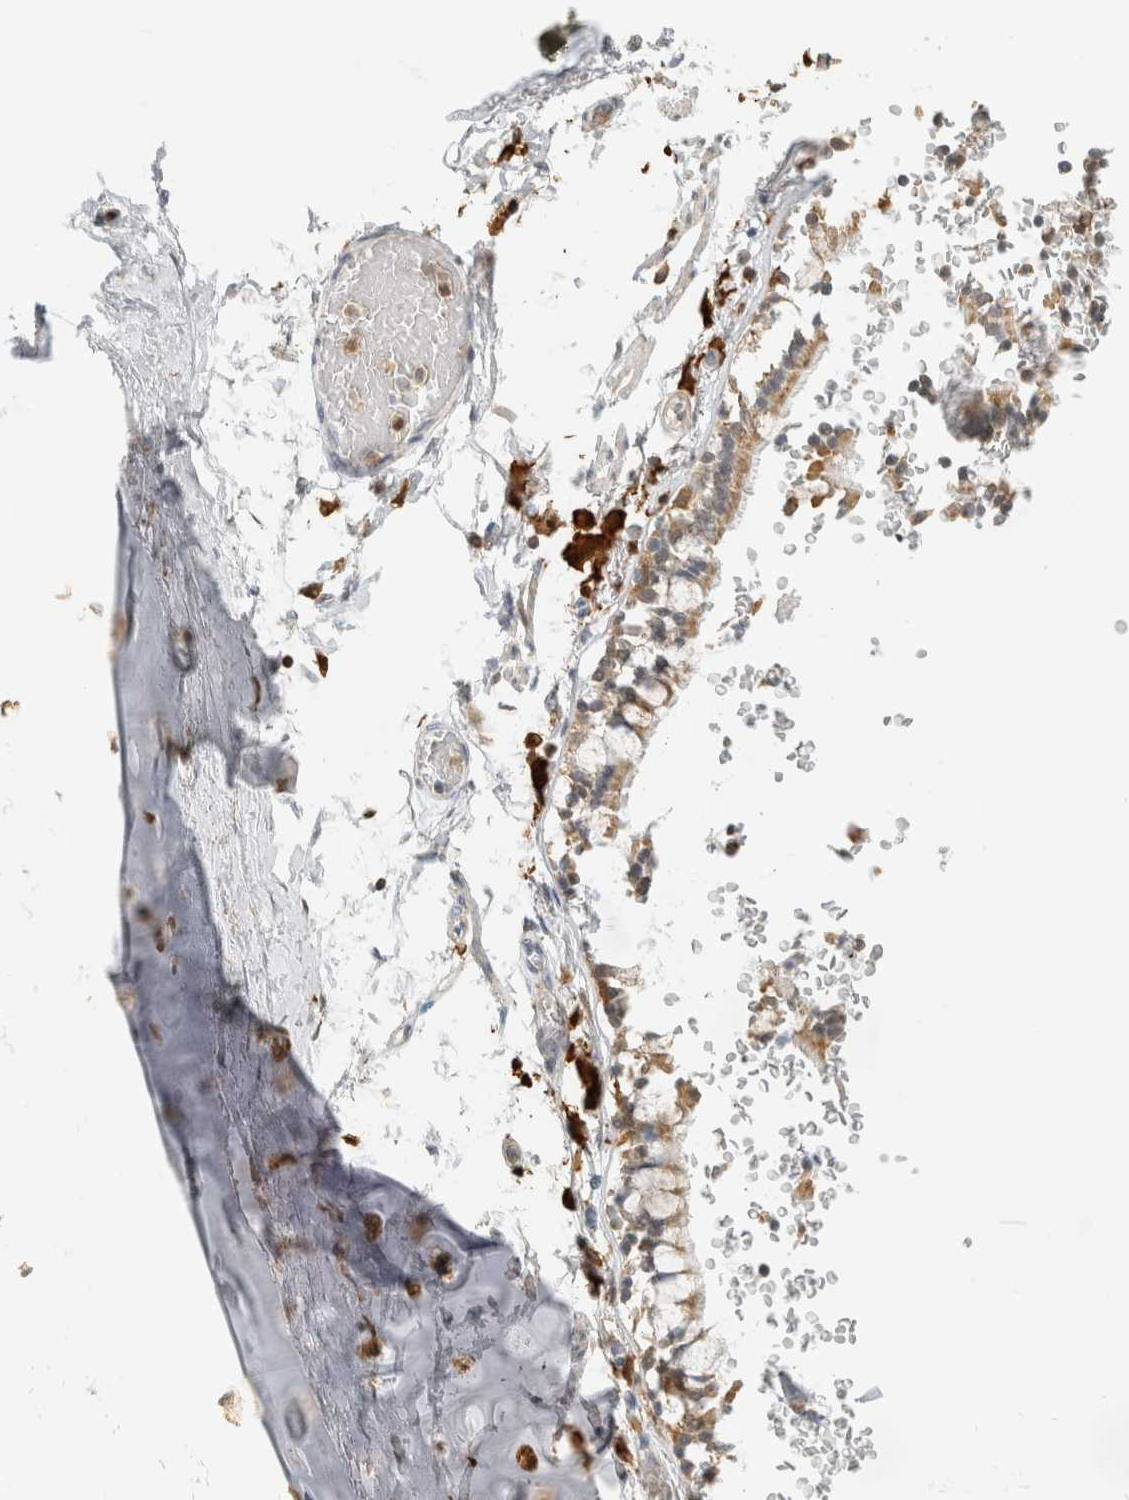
{"staining": {"intensity": "negative", "quantity": "none", "location": "none"}, "tissue": "adipose tissue", "cell_type": "Adipocytes", "image_type": "normal", "snomed": [{"axis": "morphology", "description": "Normal tissue, NOS"}, {"axis": "topography", "description": "Cartilage tissue"}, {"axis": "topography", "description": "Lung"}], "caption": "Protein analysis of benign adipose tissue demonstrates no significant positivity in adipocytes.", "gene": "CAPG", "patient": {"sex": "female", "age": 77}}